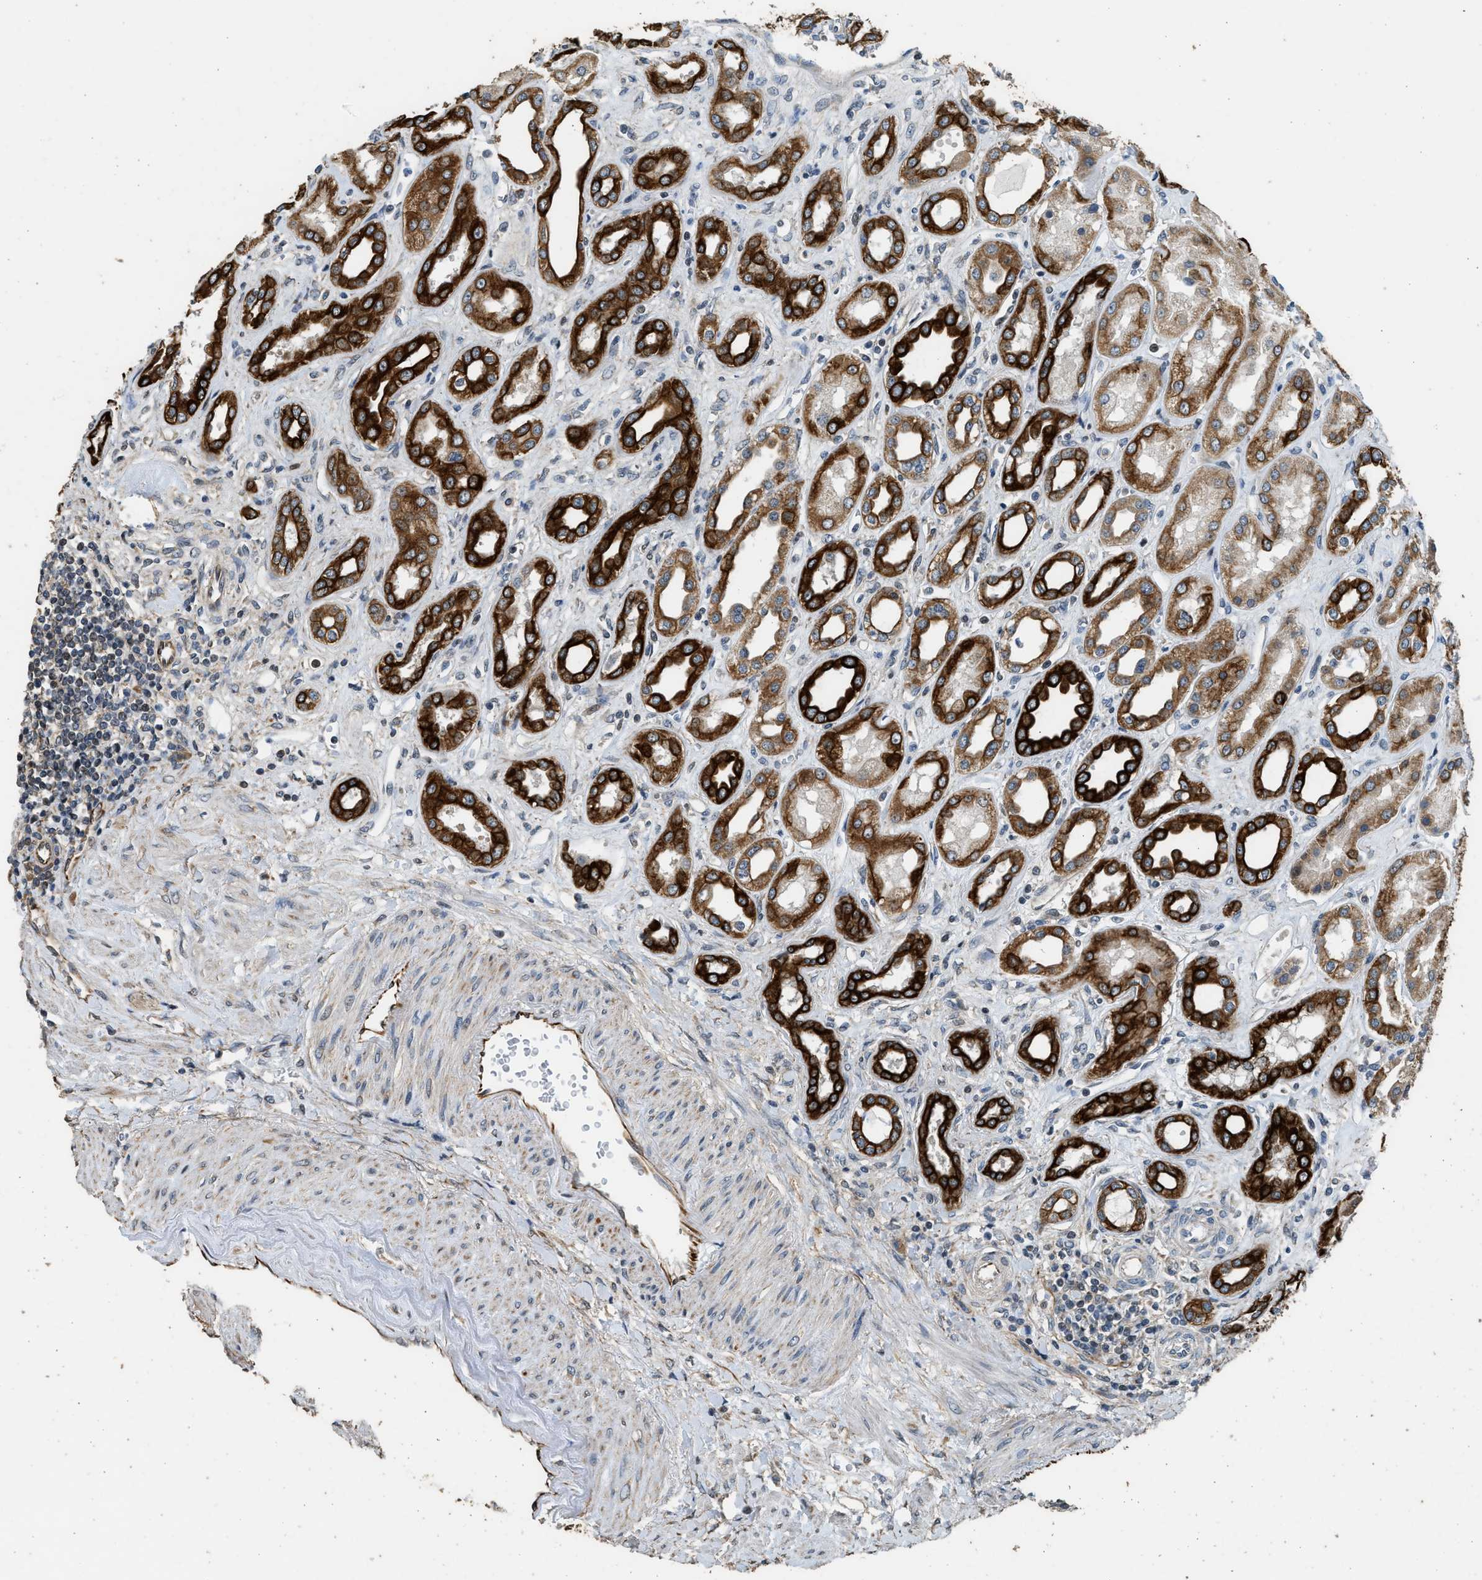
{"staining": {"intensity": "moderate", "quantity": "<25%", "location": "cytoplasmic/membranous"}, "tissue": "kidney", "cell_type": "Cells in glomeruli", "image_type": "normal", "snomed": [{"axis": "morphology", "description": "Normal tissue, NOS"}, {"axis": "topography", "description": "Kidney"}], "caption": "IHC photomicrograph of normal kidney stained for a protein (brown), which demonstrates low levels of moderate cytoplasmic/membranous expression in about <25% of cells in glomeruli.", "gene": "PCLO", "patient": {"sex": "male", "age": 59}}